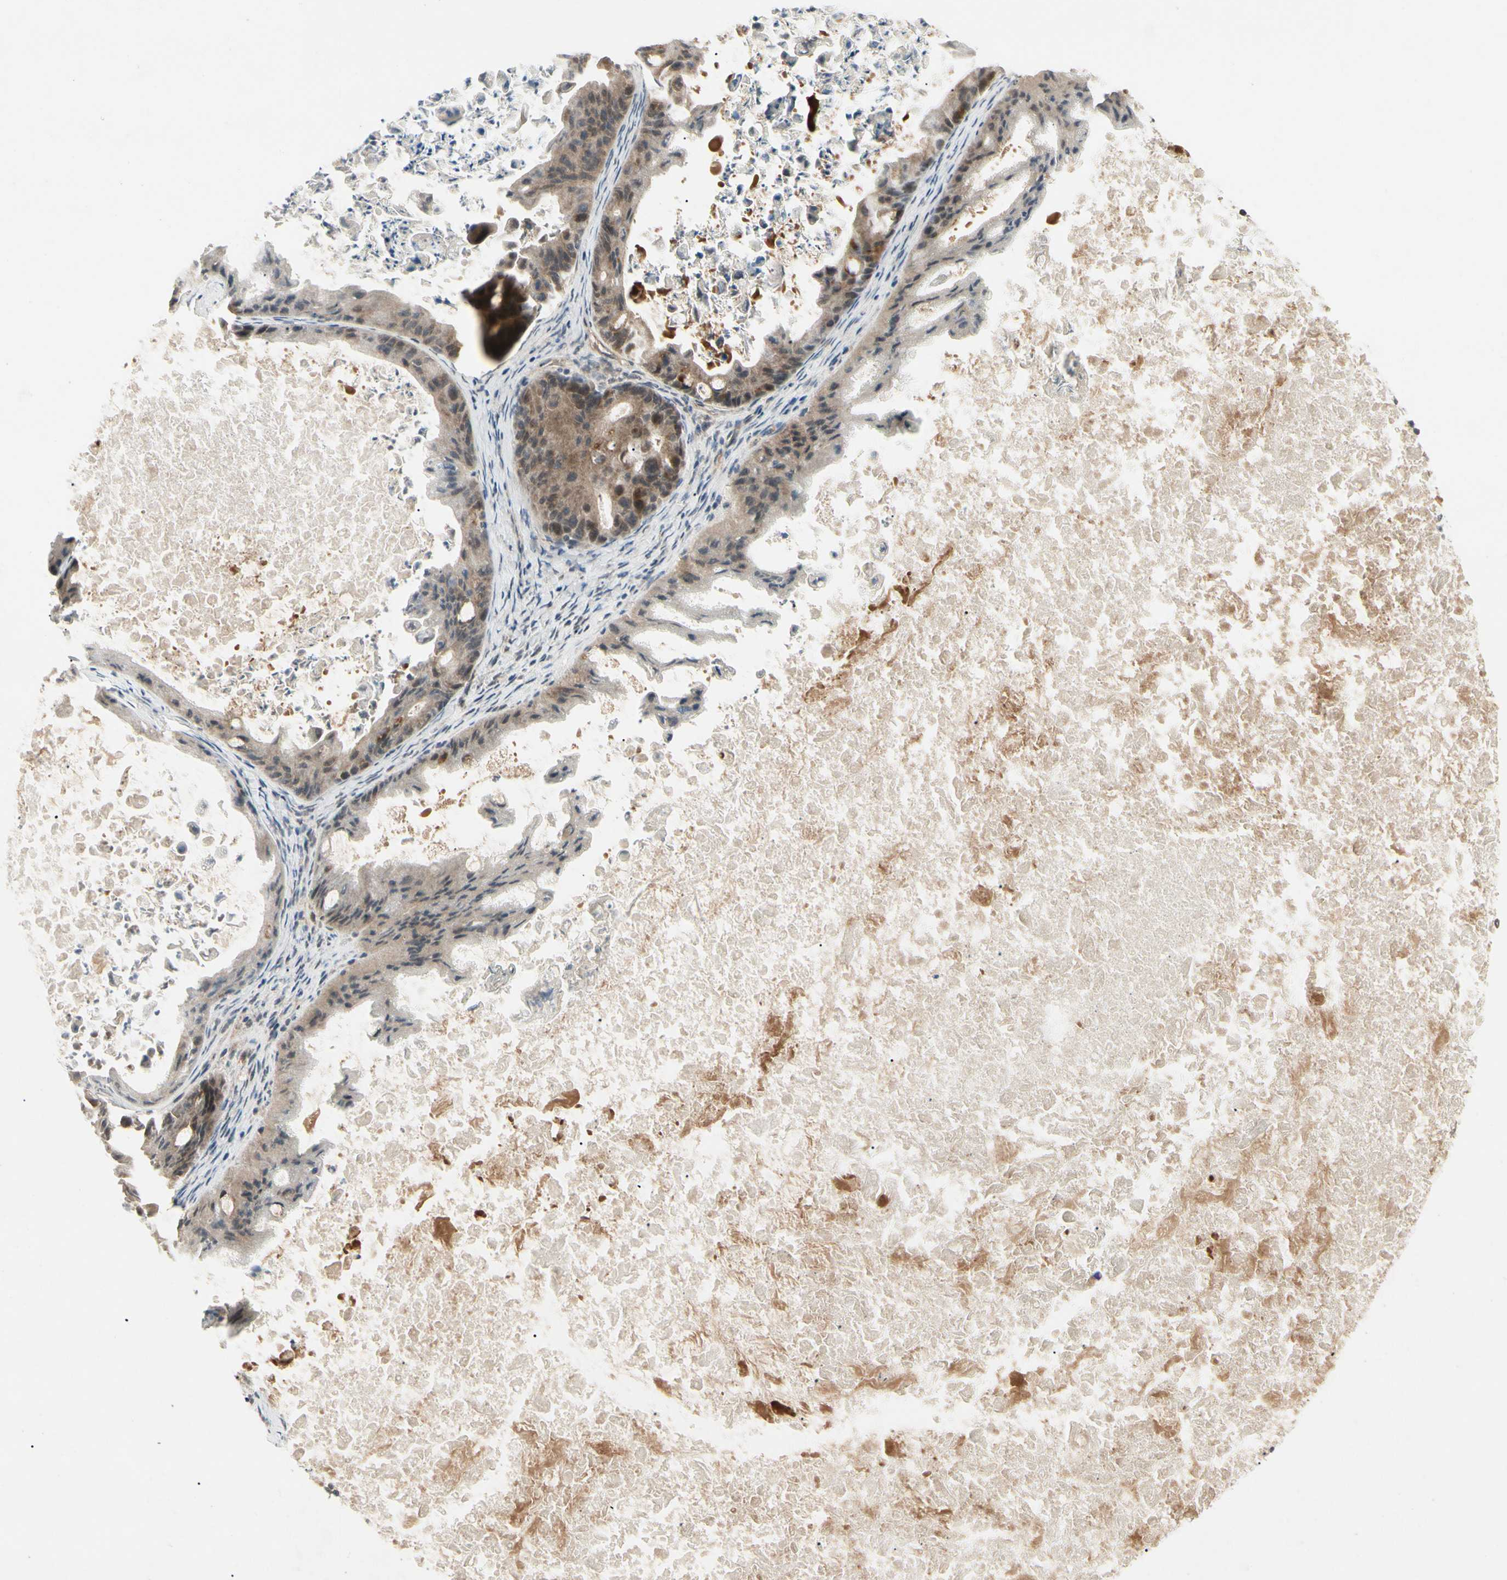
{"staining": {"intensity": "moderate", "quantity": ">75%", "location": "cytoplasmic/membranous,nuclear"}, "tissue": "ovarian cancer", "cell_type": "Tumor cells", "image_type": "cancer", "snomed": [{"axis": "morphology", "description": "Cystadenocarcinoma, mucinous, NOS"}, {"axis": "topography", "description": "Ovary"}], "caption": "Ovarian cancer was stained to show a protein in brown. There is medium levels of moderate cytoplasmic/membranous and nuclear positivity in approximately >75% of tumor cells. The staining was performed using DAB, with brown indicating positive protein expression. Nuclei are stained blue with hematoxylin.", "gene": "RNF14", "patient": {"sex": "female", "age": 37}}